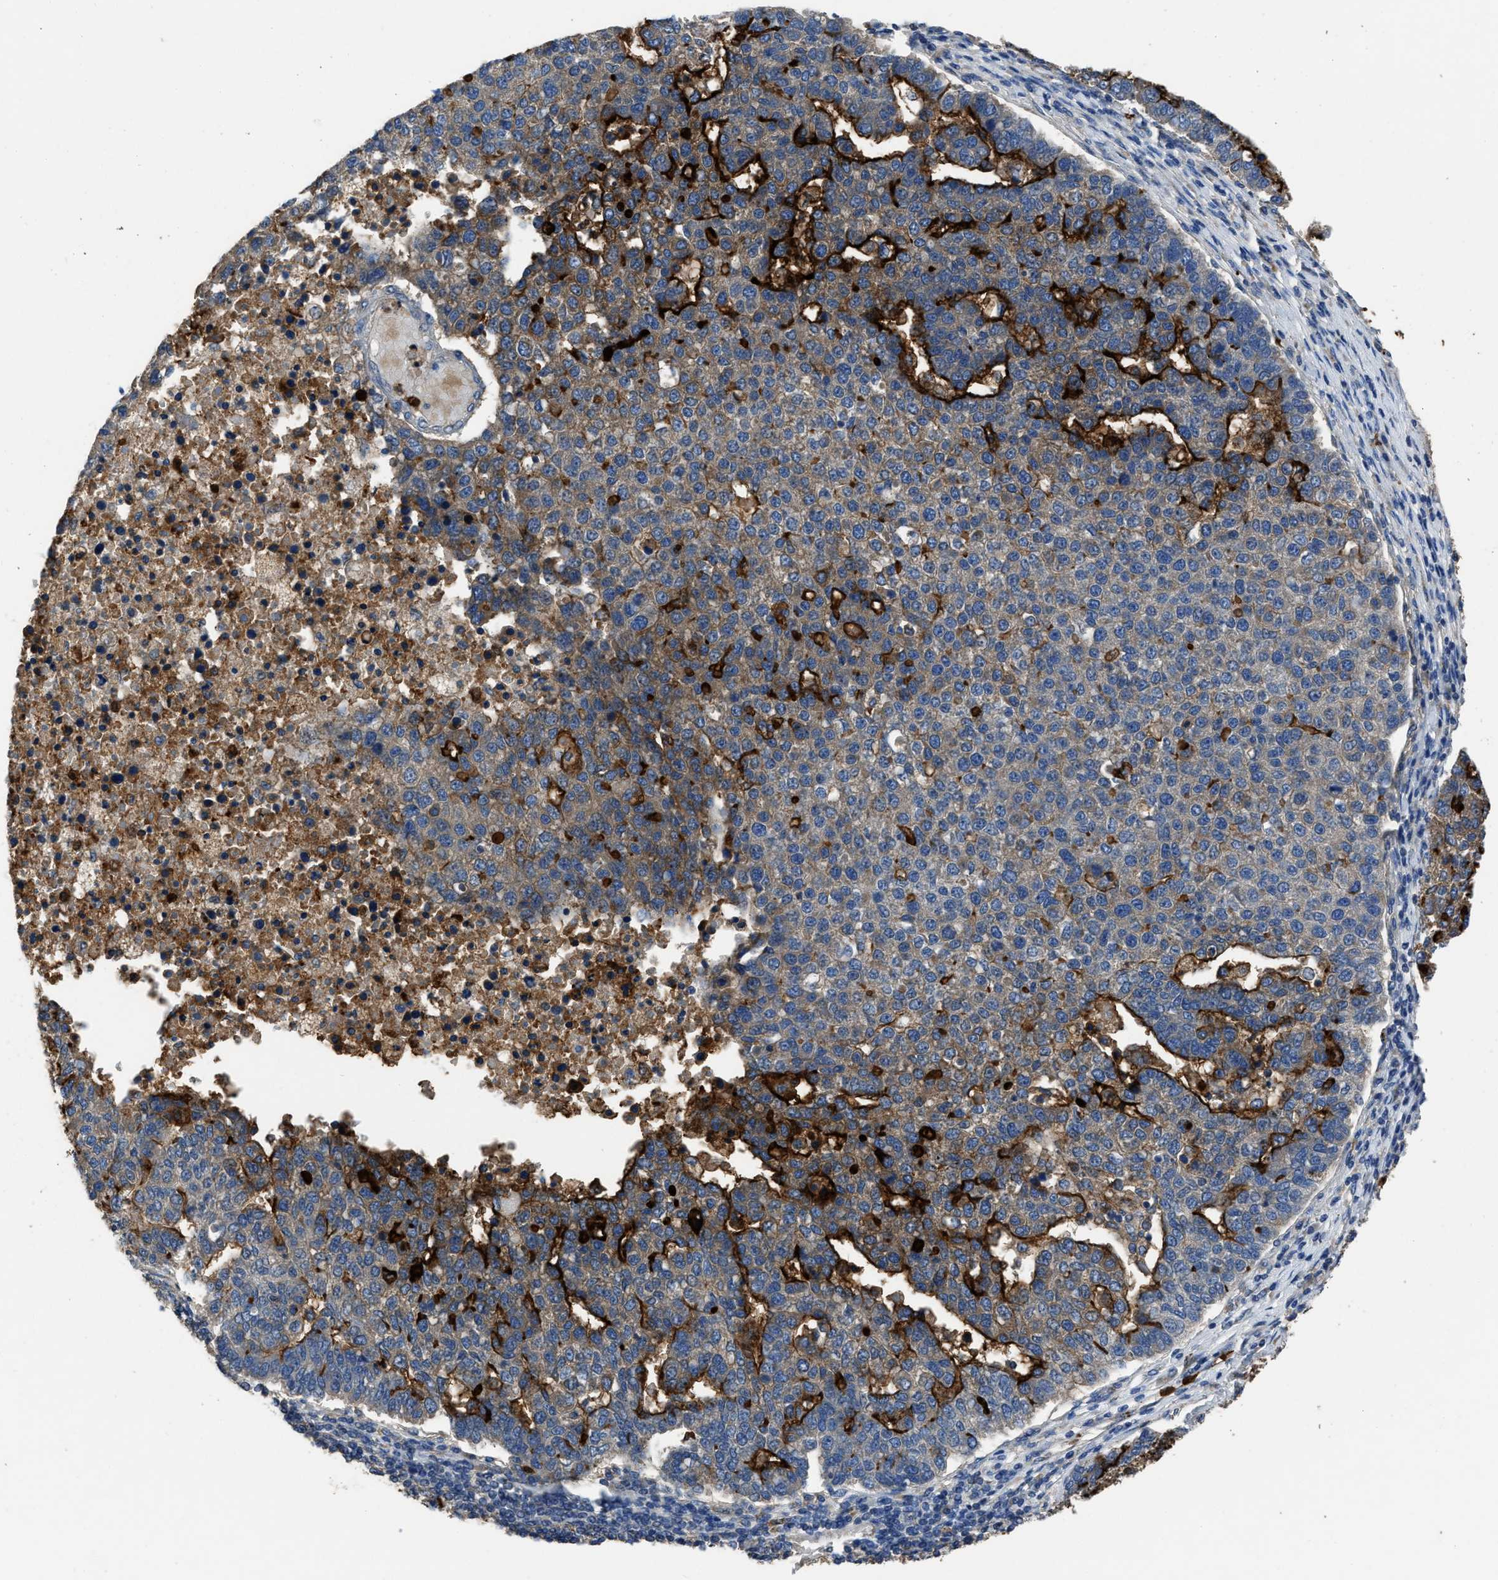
{"staining": {"intensity": "strong", "quantity": "<25%", "location": "cytoplasmic/membranous"}, "tissue": "pancreatic cancer", "cell_type": "Tumor cells", "image_type": "cancer", "snomed": [{"axis": "morphology", "description": "Adenocarcinoma, NOS"}, {"axis": "topography", "description": "Pancreas"}], "caption": "Immunohistochemical staining of human pancreatic cancer reveals medium levels of strong cytoplasmic/membranous protein staining in about <25% of tumor cells.", "gene": "ANGPT1", "patient": {"sex": "female", "age": 61}}